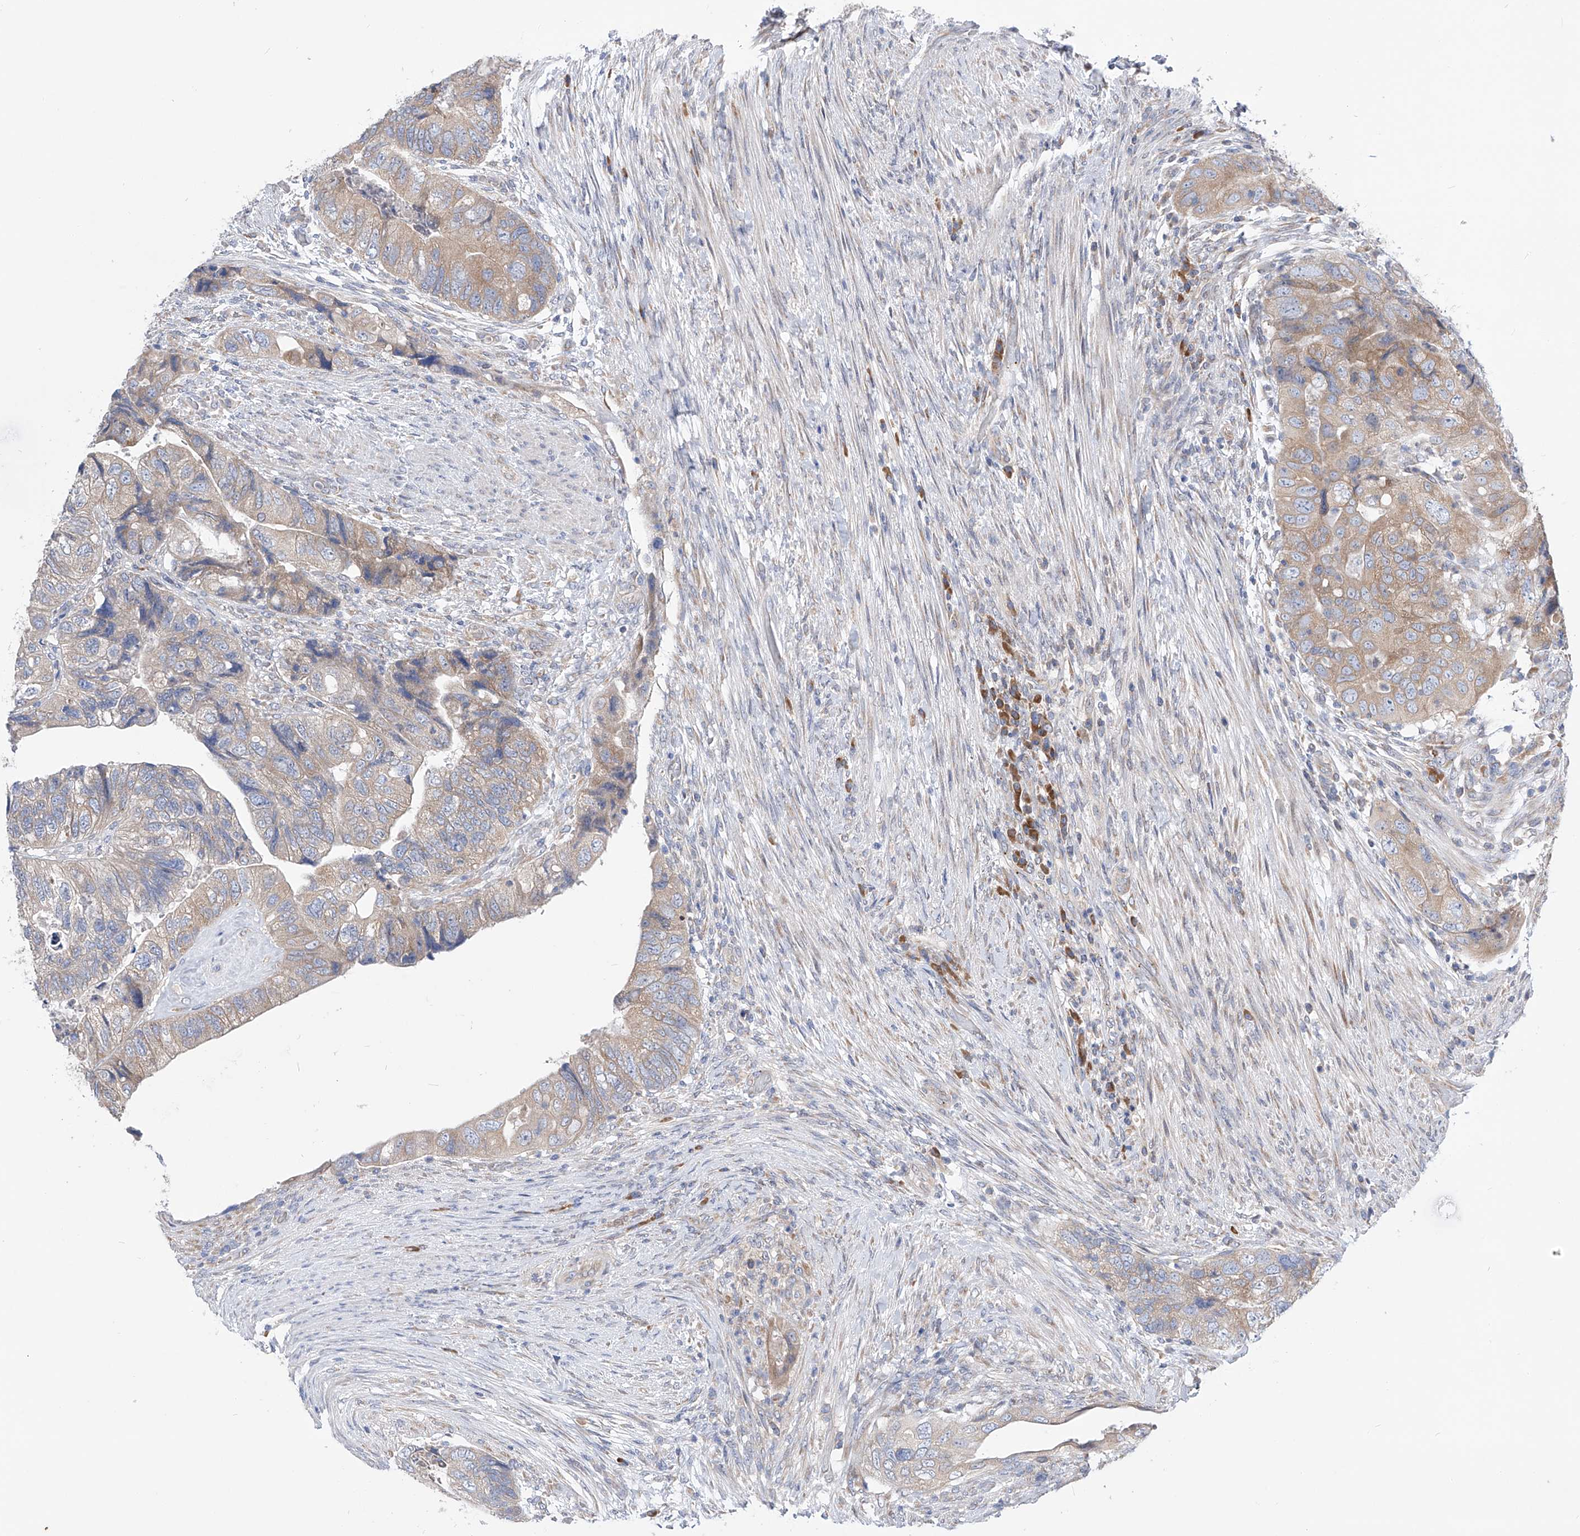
{"staining": {"intensity": "weak", "quantity": "25%-75%", "location": "cytoplasmic/membranous"}, "tissue": "colorectal cancer", "cell_type": "Tumor cells", "image_type": "cancer", "snomed": [{"axis": "morphology", "description": "Adenocarcinoma, NOS"}, {"axis": "topography", "description": "Rectum"}], "caption": "Human colorectal cancer stained with a brown dye exhibits weak cytoplasmic/membranous positive staining in approximately 25%-75% of tumor cells.", "gene": "UFL1", "patient": {"sex": "male", "age": 63}}